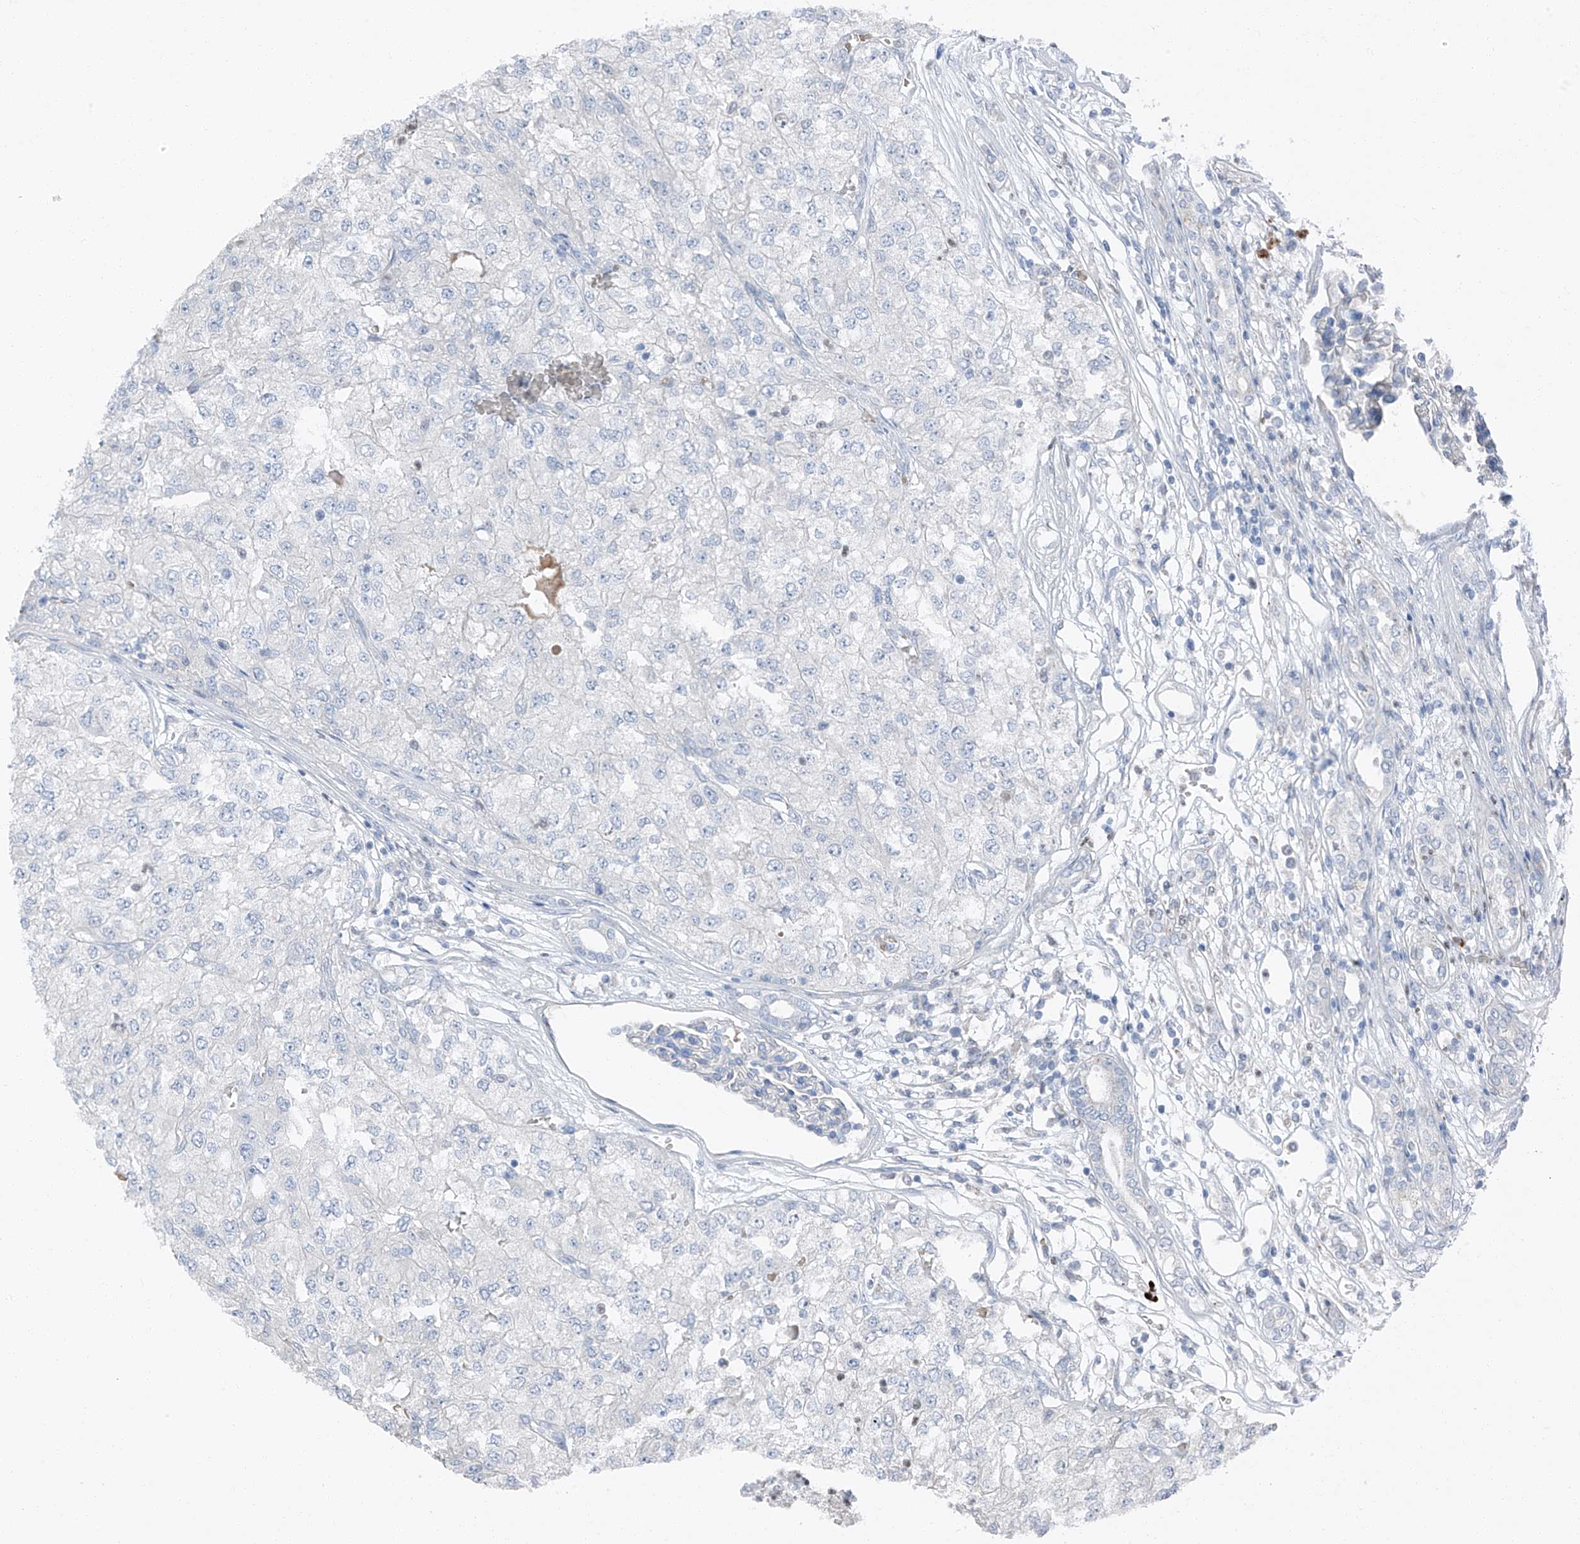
{"staining": {"intensity": "negative", "quantity": "none", "location": "none"}, "tissue": "renal cancer", "cell_type": "Tumor cells", "image_type": "cancer", "snomed": [{"axis": "morphology", "description": "Adenocarcinoma, NOS"}, {"axis": "topography", "description": "Kidney"}], "caption": "Human renal adenocarcinoma stained for a protein using immunohistochemistry demonstrates no positivity in tumor cells.", "gene": "CHMP2B", "patient": {"sex": "female", "age": 54}}